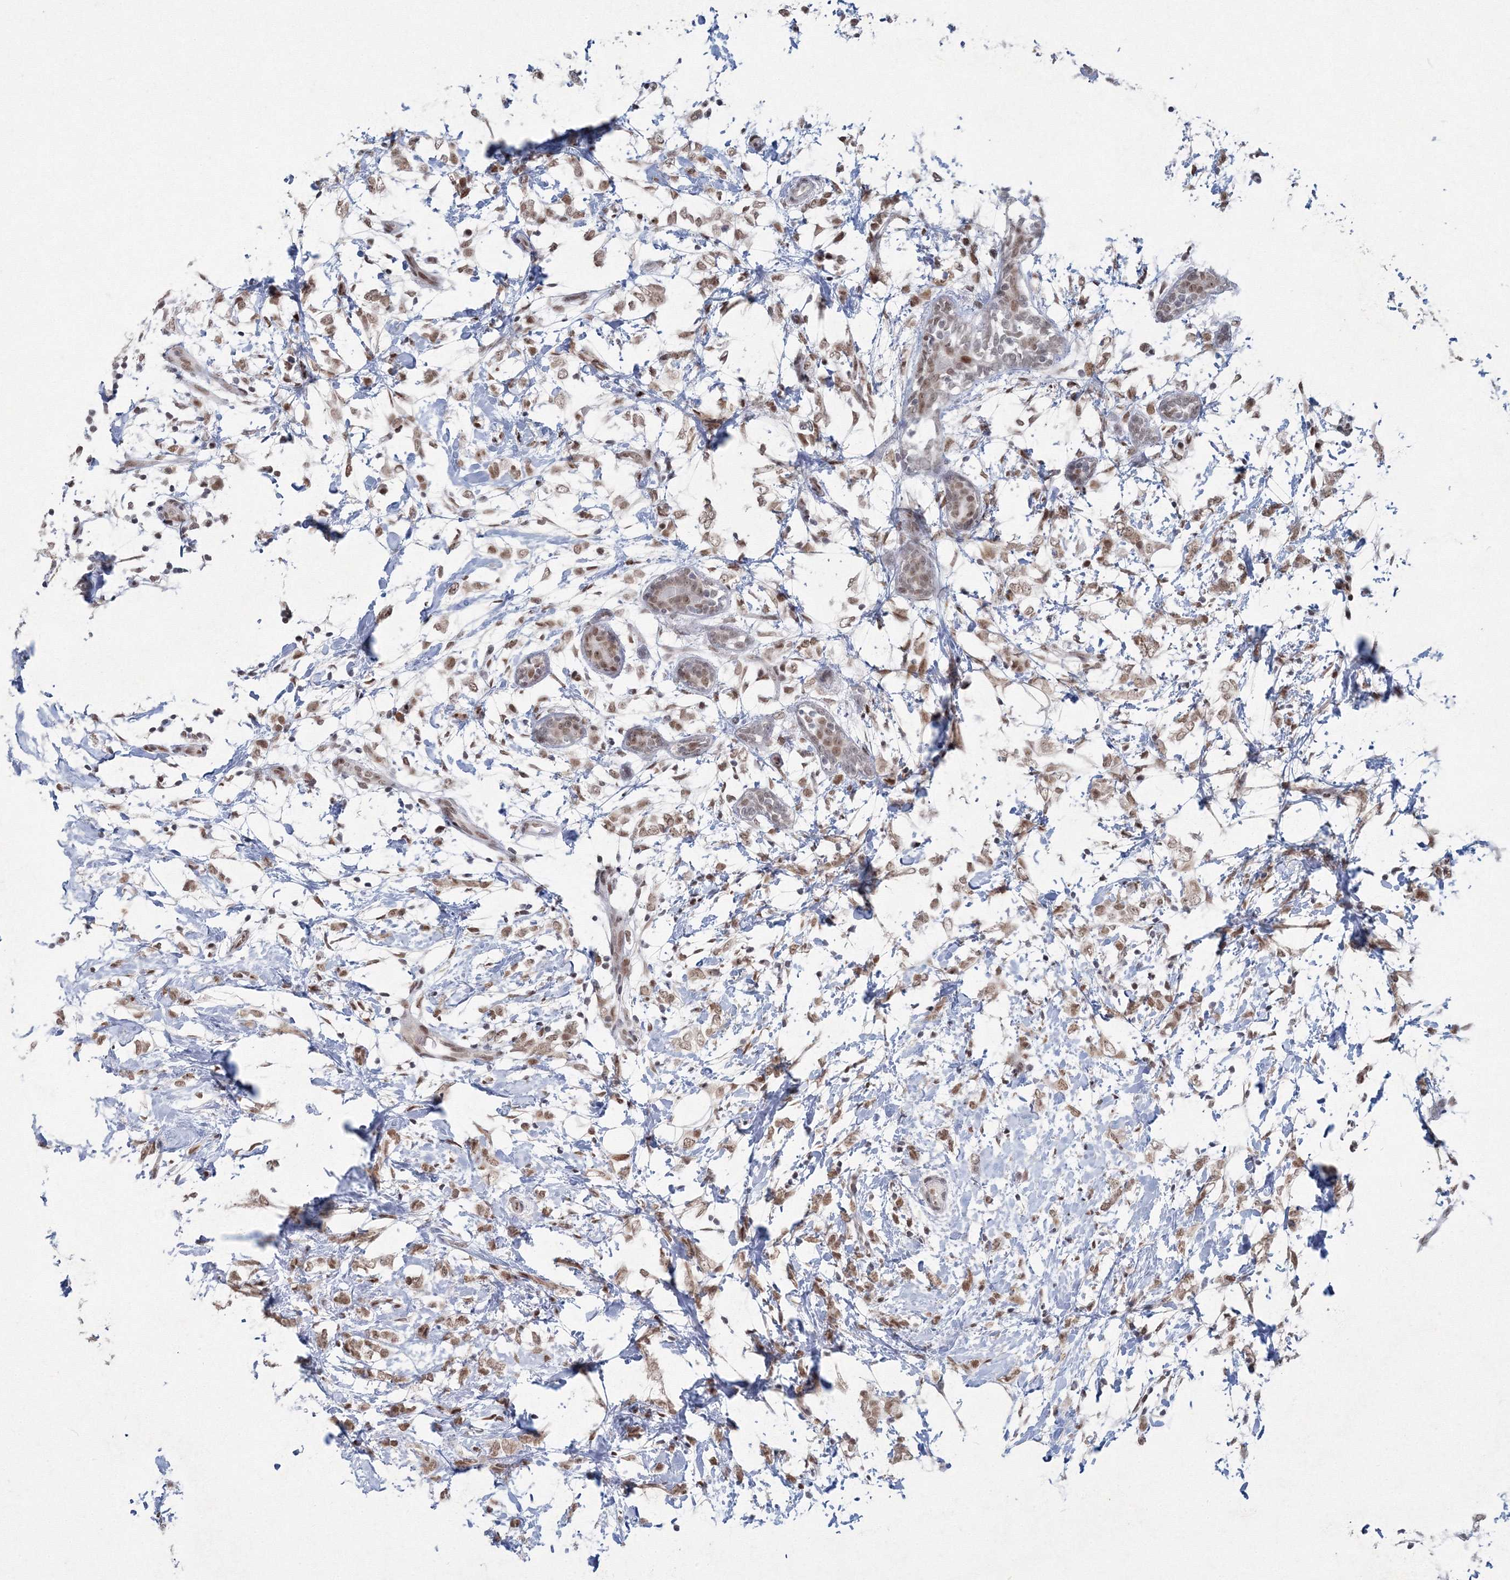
{"staining": {"intensity": "moderate", "quantity": ">75%", "location": "nuclear"}, "tissue": "breast cancer", "cell_type": "Tumor cells", "image_type": "cancer", "snomed": [{"axis": "morphology", "description": "Normal tissue, NOS"}, {"axis": "morphology", "description": "Lobular carcinoma"}, {"axis": "topography", "description": "Breast"}], "caption": "A high-resolution micrograph shows immunohistochemistry (IHC) staining of breast lobular carcinoma, which displays moderate nuclear positivity in approximately >75% of tumor cells. Immunohistochemistry (ihc) stains the protein in brown and the nuclei are stained blue.", "gene": "C3orf33", "patient": {"sex": "female", "age": 47}}